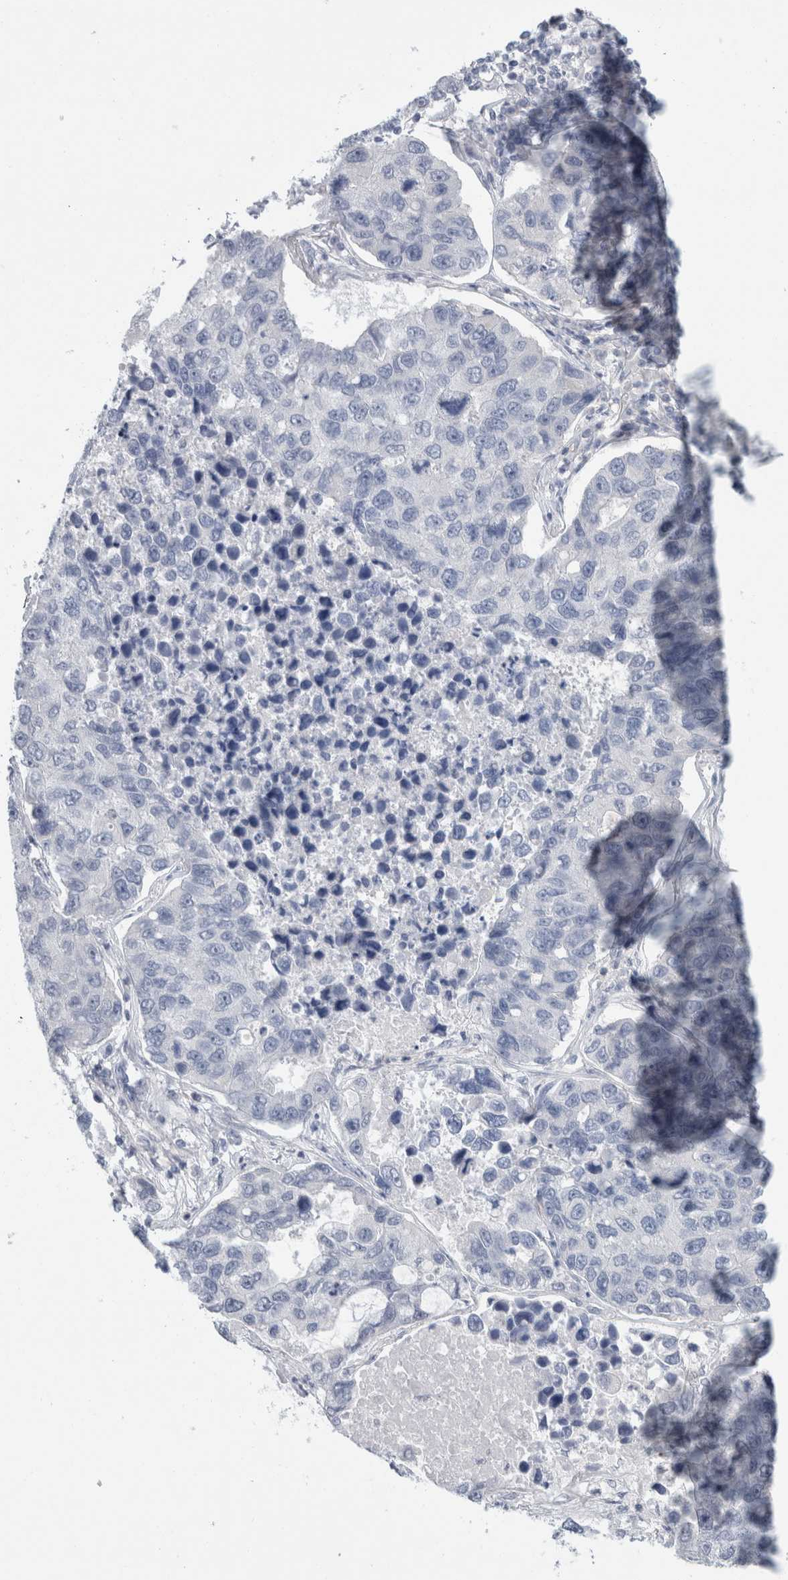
{"staining": {"intensity": "negative", "quantity": "none", "location": "none"}, "tissue": "lung cancer", "cell_type": "Tumor cells", "image_type": "cancer", "snomed": [{"axis": "morphology", "description": "Adenocarcinoma, NOS"}, {"axis": "topography", "description": "Lung"}], "caption": "The micrograph shows no staining of tumor cells in lung adenocarcinoma.", "gene": "CASP6", "patient": {"sex": "male", "age": 64}}